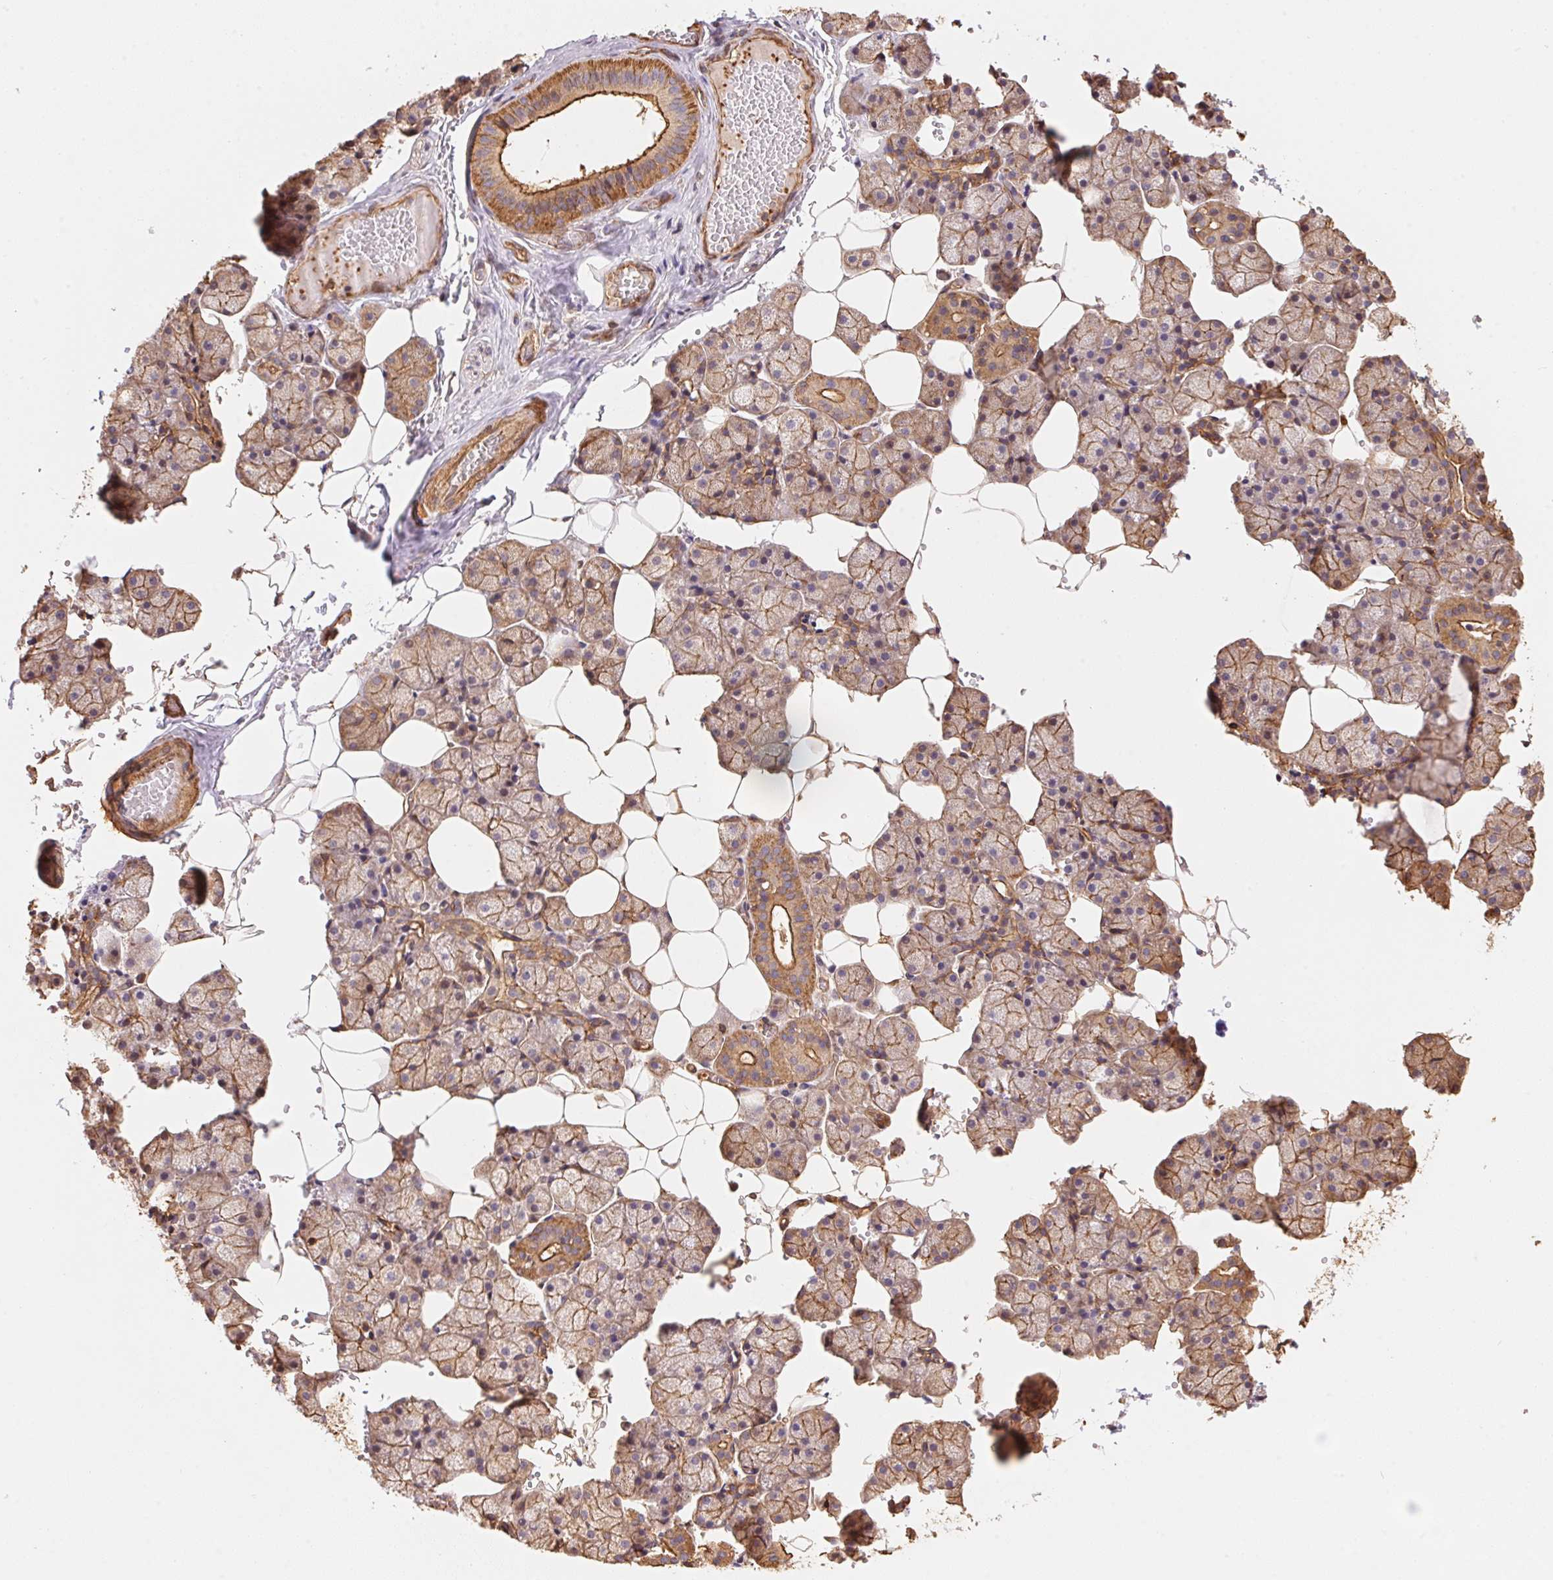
{"staining": {"intensity": "moderate", "quantity": ">75%", "location": "cytoplasmic/membranous"}, "tissue": "salivary gland", "cell_type": "Glandular cells", "image_type": "normal", "snomed": [{"axis": "morphology", "description": "Normal tissue, NOS"}, {"axis": "topography", "description": "Salivary gland"}], "caption": "DAB (3,3'-diaminobenzidine) immunohistochemical staining of unremarkable salivary gland displays moderate cytoplasmic/membranous protein positivity in about >75% of glandular cells. (brown staining indicates protein expression, while blue staining denotes nuclei).", "gene": "FRAS1", "patient": {"sex": "male", "age": 38}}